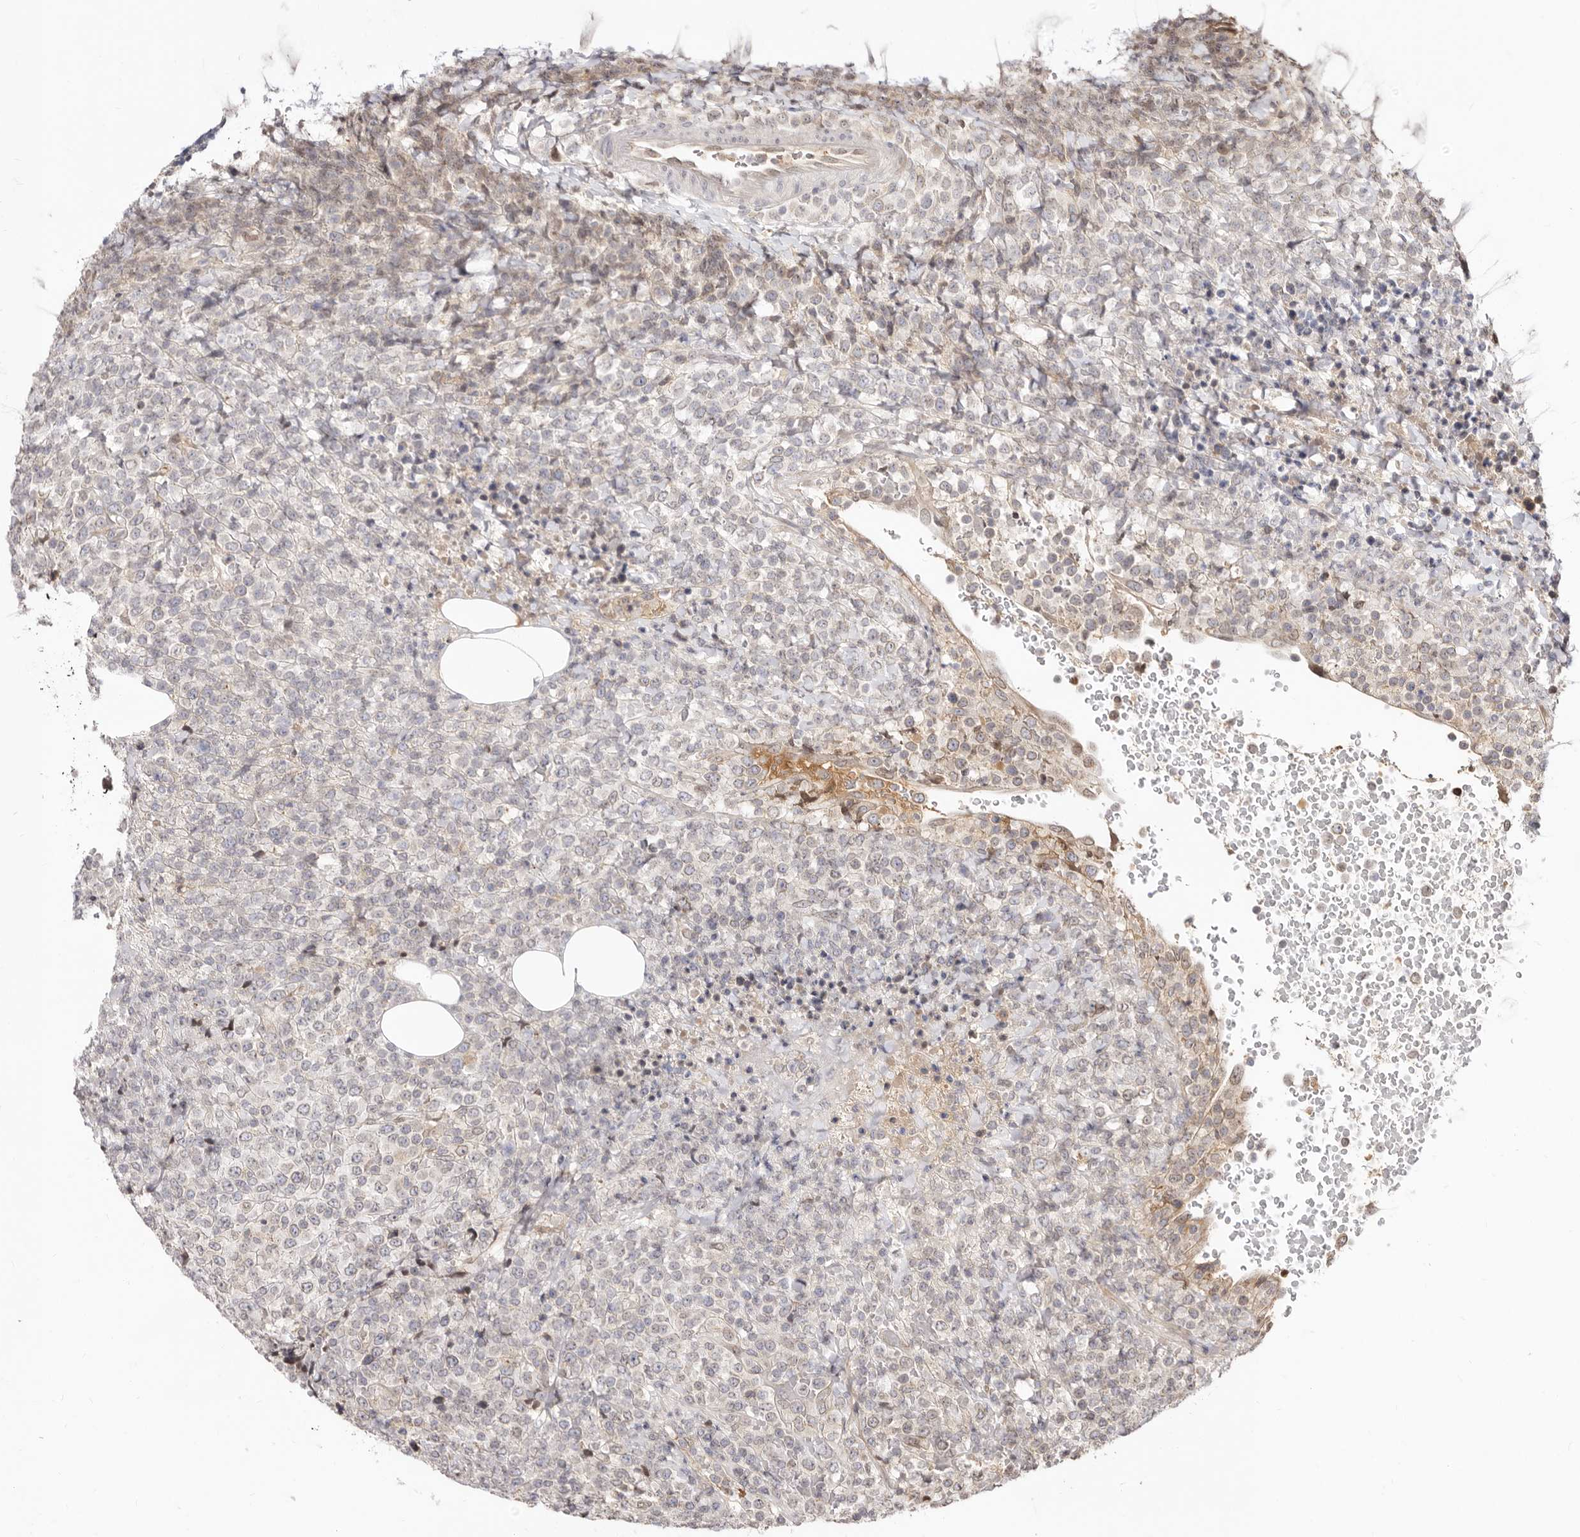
{"staining": {"intensity": "negative", "quantity": "none", "location": "none"}, "tissue": "lymphoma", "cell_type": "Tumor cells", "image_type": "cancer", "snomed": [{"axis": "morphology", "description": "Malignant lymphoma, non-Hodgkin's type, High grade"}, {"axis": "topography", "description": "Lymph node"}], "caption": "High-grade malignant lymphoma, non-Hodgkin's type stained for a protein using immunohistochemistry displays no staining tumor cells.", "gene": "LCORL", "patient": {"sex": "male", "age": 13}}